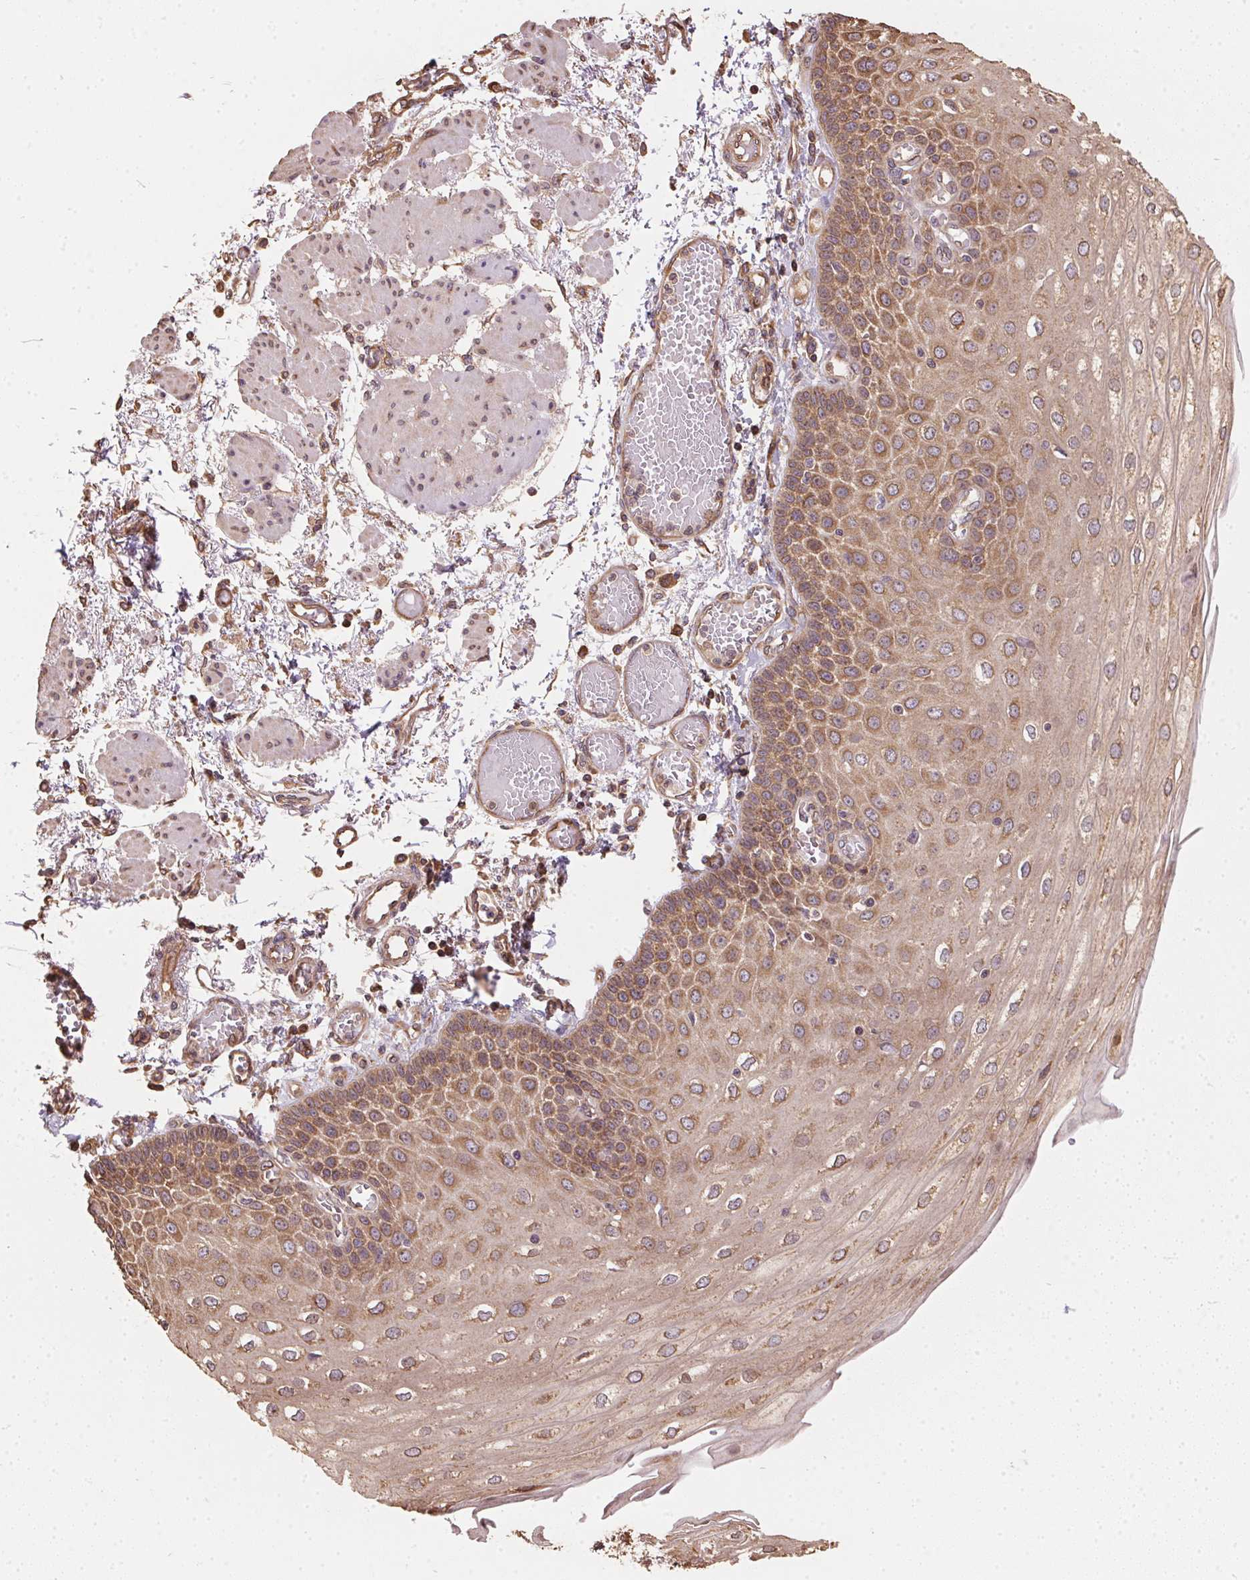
{"staining": {"intensity": "strong", "quantity": "25%-75%", "location": "cytoplasmic/membranous"}, "tissue": "esophagus", "cell_type": "Squamous epithelial cells", "image_type": "normal", "snomed": [{"axis": "morphology", "description": "Normal tissue, NOS"}, {"axis": "morphology", "description": "Adenocarcinoma, NOS"}, {"axis": "topography", "description": "Esophagus"}], "caption": "An immunohistochemistry photomicrograph of benign tissue is shown. Protein staining in brown shows strong cytoplasmic/membranous positivity in esophagus within squamous epithelial cells.", "gene": "EIF2S1", "patient": {"sex": "male", "age": 81}}